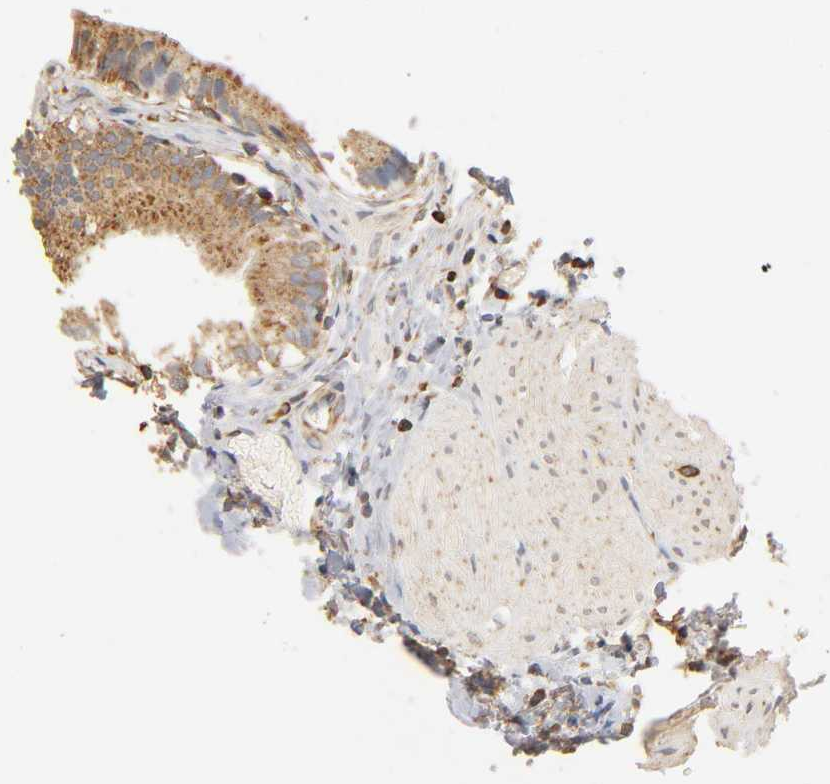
{"staining": {"intensity": "strong", "quantity": ">75%", "location": "cytoplasmic/membranous"}, "tissue": "gallbladder", "cell_type": "Glandular cells", "image_type": "normal", "snomed": [{"axis": "morphology", "description": "Normal tissue, NOS"}, {"axis": "topography", "description": "Gallbladder"}], "caption": "This photomicrograph demonstrates benign gallbladder stained with IHC to label a protein in brown. The cytoplasmic/membranous of glandular cells show strong positivity for the protein. Nuclei are counter-stained blue.", "gene": "SCAP", "patient": {"sex": "male", "age": 65}}